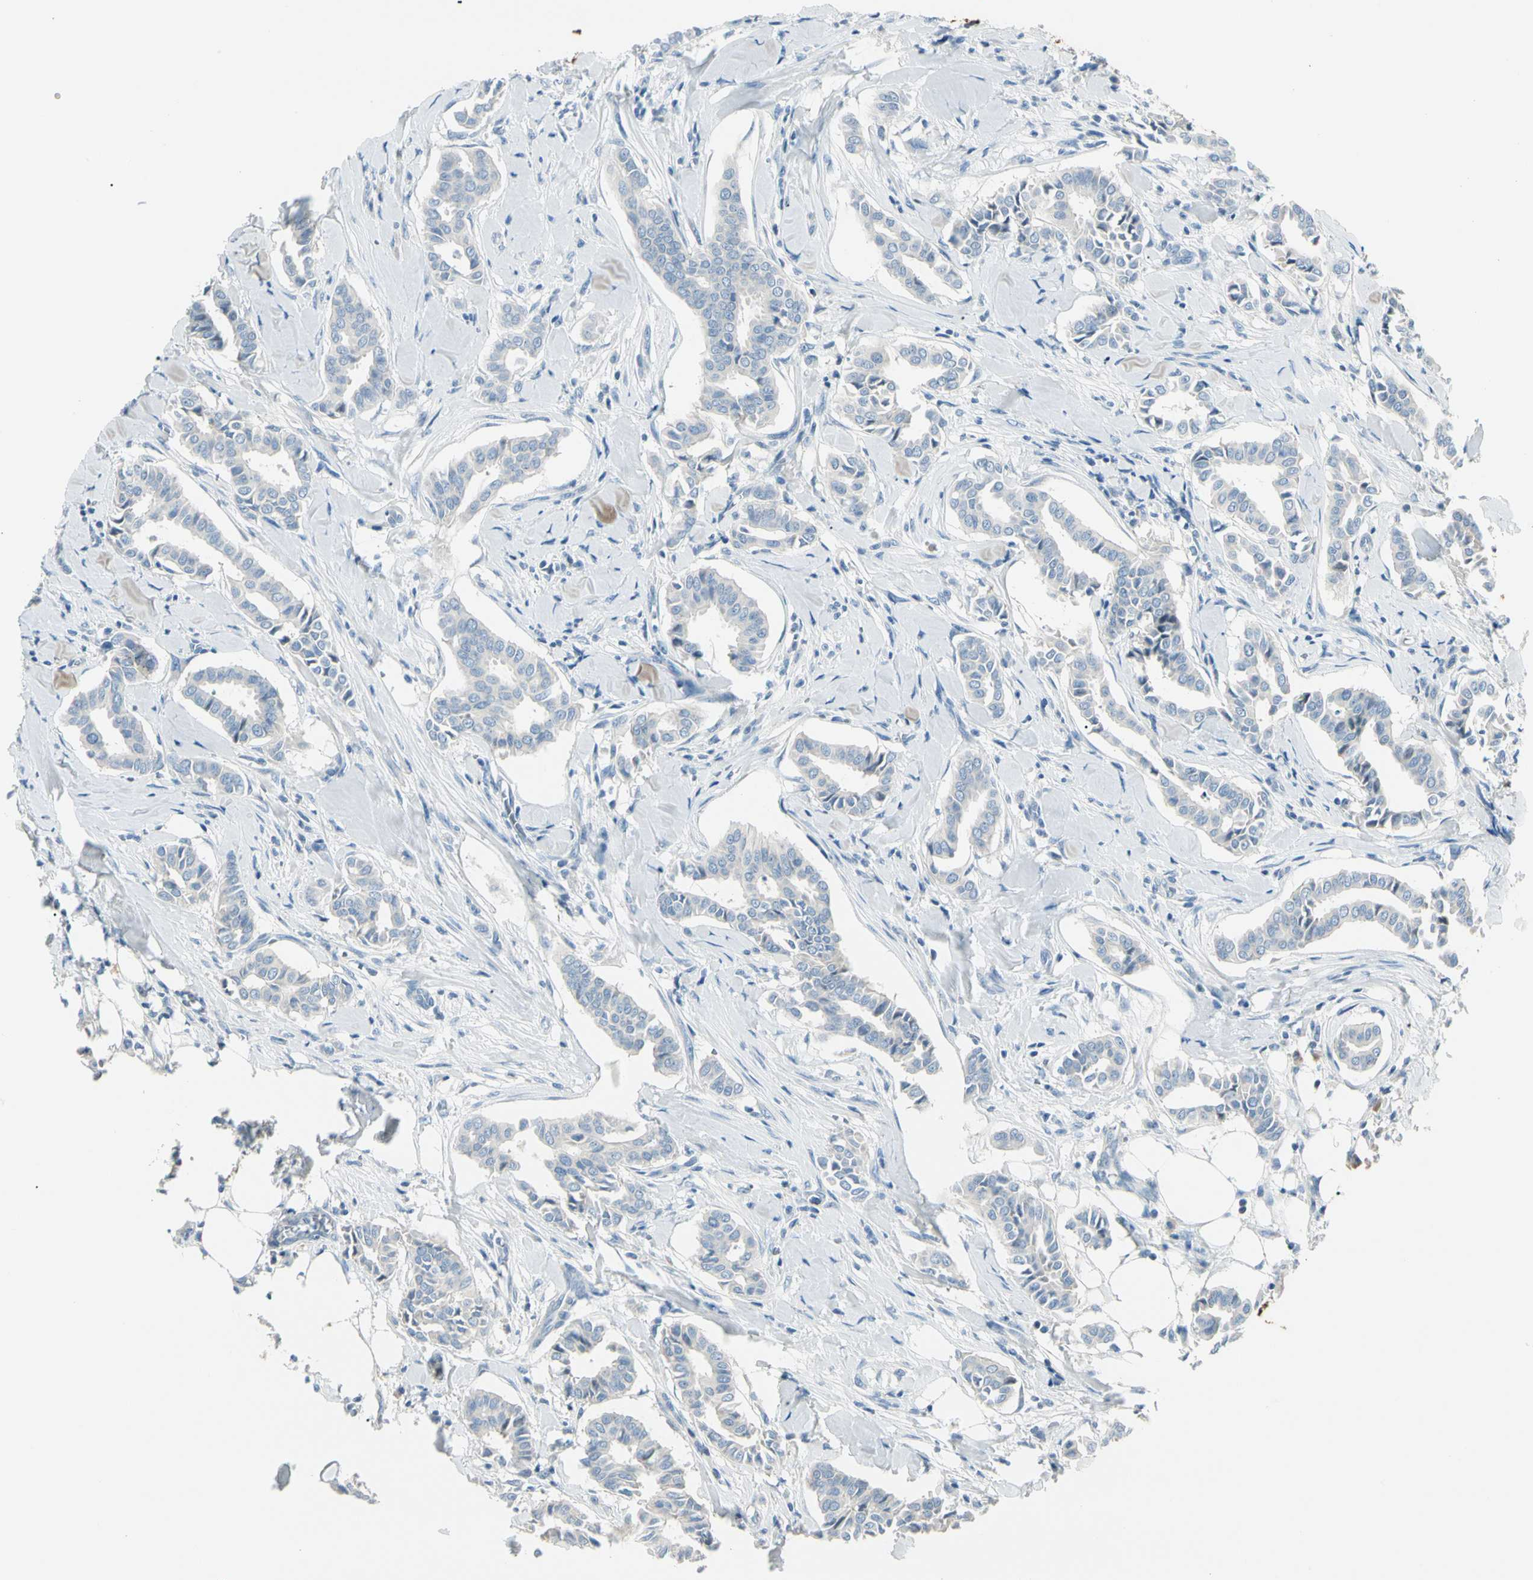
{"staining": {"intensity": "negative", "quantity": "none", "location": "none"}, "tissue": "head and neck cancer", "cell_type": "Tumor cells", "image_type": "cancer", "snomed": [{"axis": "morphology", "description": "Adenocarcinoma, NOS"}, {"axis": "topography", "description": "Salivary gland"}, {"axis": "topography", "description": "Head-Neck"}], "caption": "An image of human head and neck adenocarcinoma is negative for staining in tumor cells.", "gene": "SLC6A15", "patient": {"sex": "female", "age": 59}}